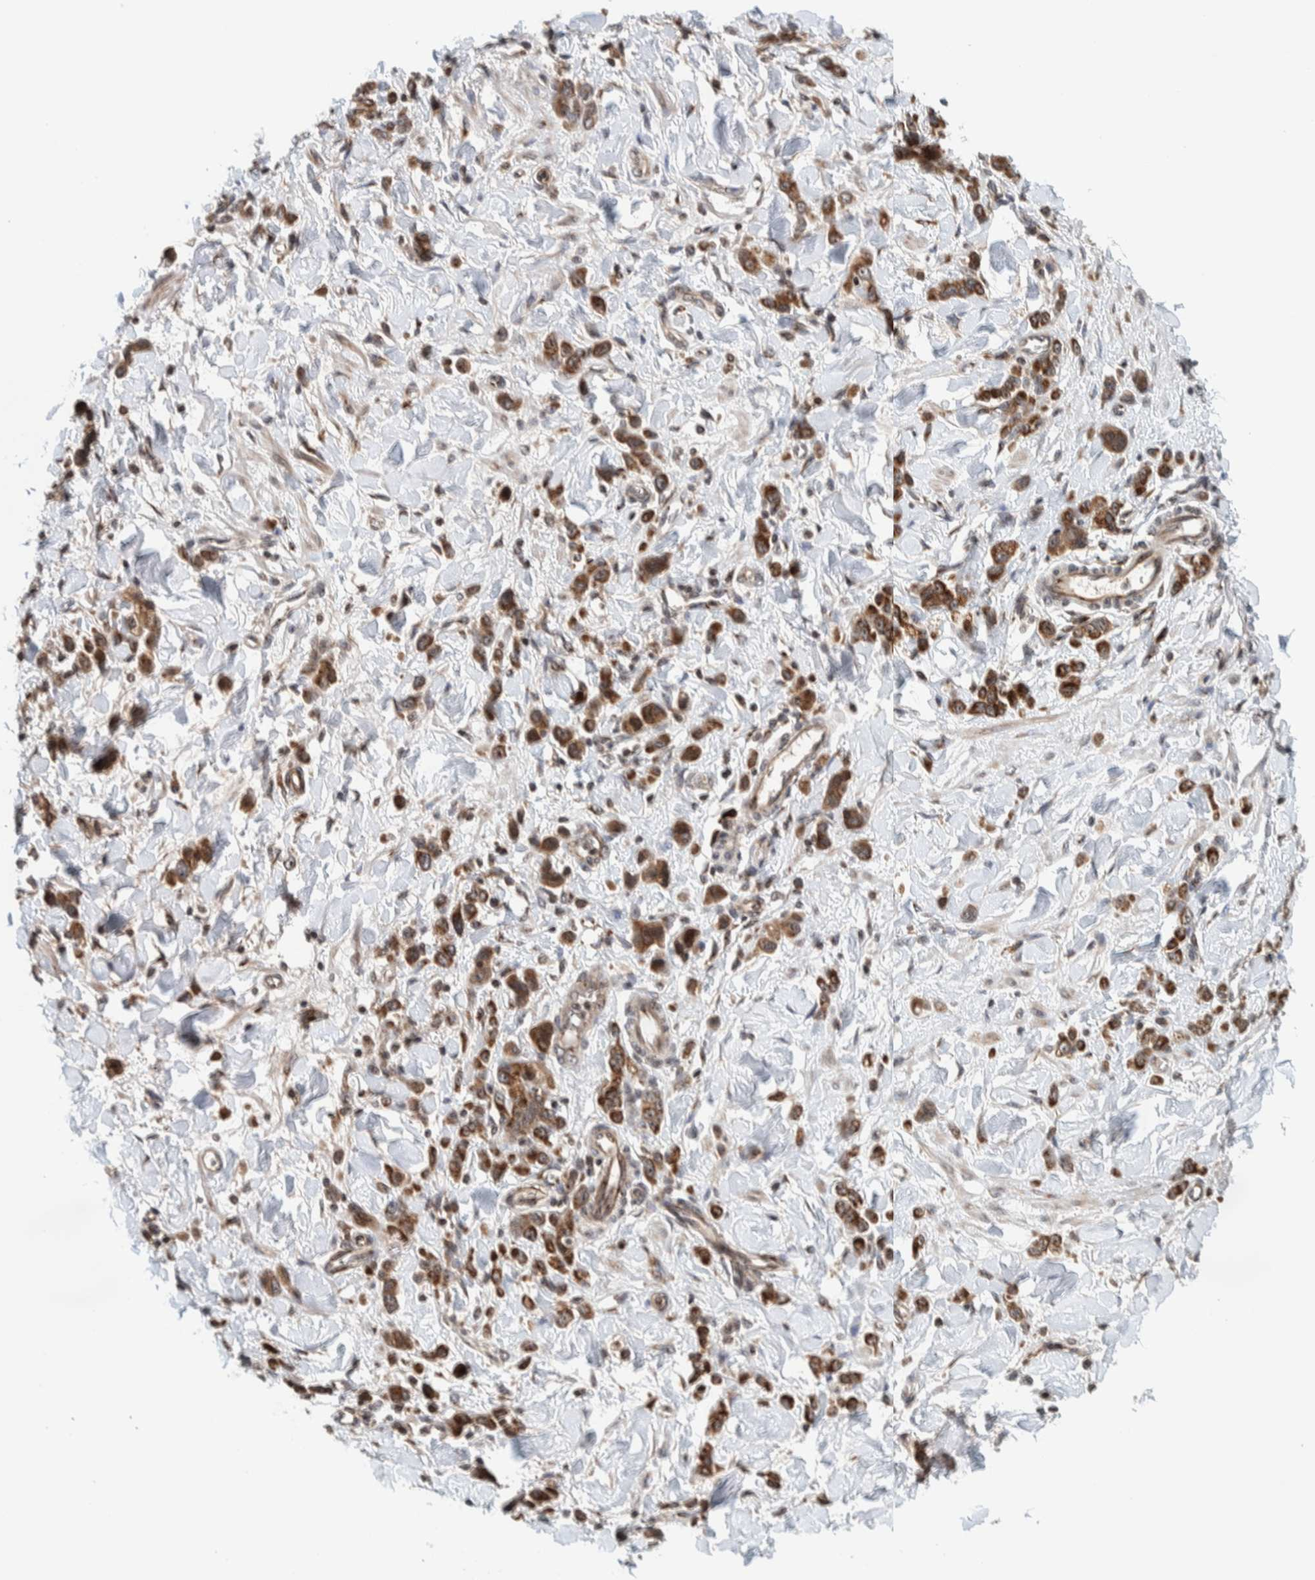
{"staining": {"intensity": "moderate", "quantity": ">75%", "location": "cytoplasmic/membranous,nuclear"}, "tissue": "stomach cancer", "cell_type": "Tumor cells", "image_type": "cancer", "snomed": [{"axis": "morphology", "description": "Normal tissue, NOS"}, {"axis": "morphology", "description": "Adenocarcinoma, NOS"}, {"axis": "topography", "description": "Stomach"}], "caption": "Immunohistochemical staining of stomach adenocarcinoma demonstrates medium levels of moderate cytoplasmic/membranous and nuclear protein positivity in approximately >75% of tumor cells.", "gene": "CCDC182", "patient": {"sex": "male", "age": 82}}